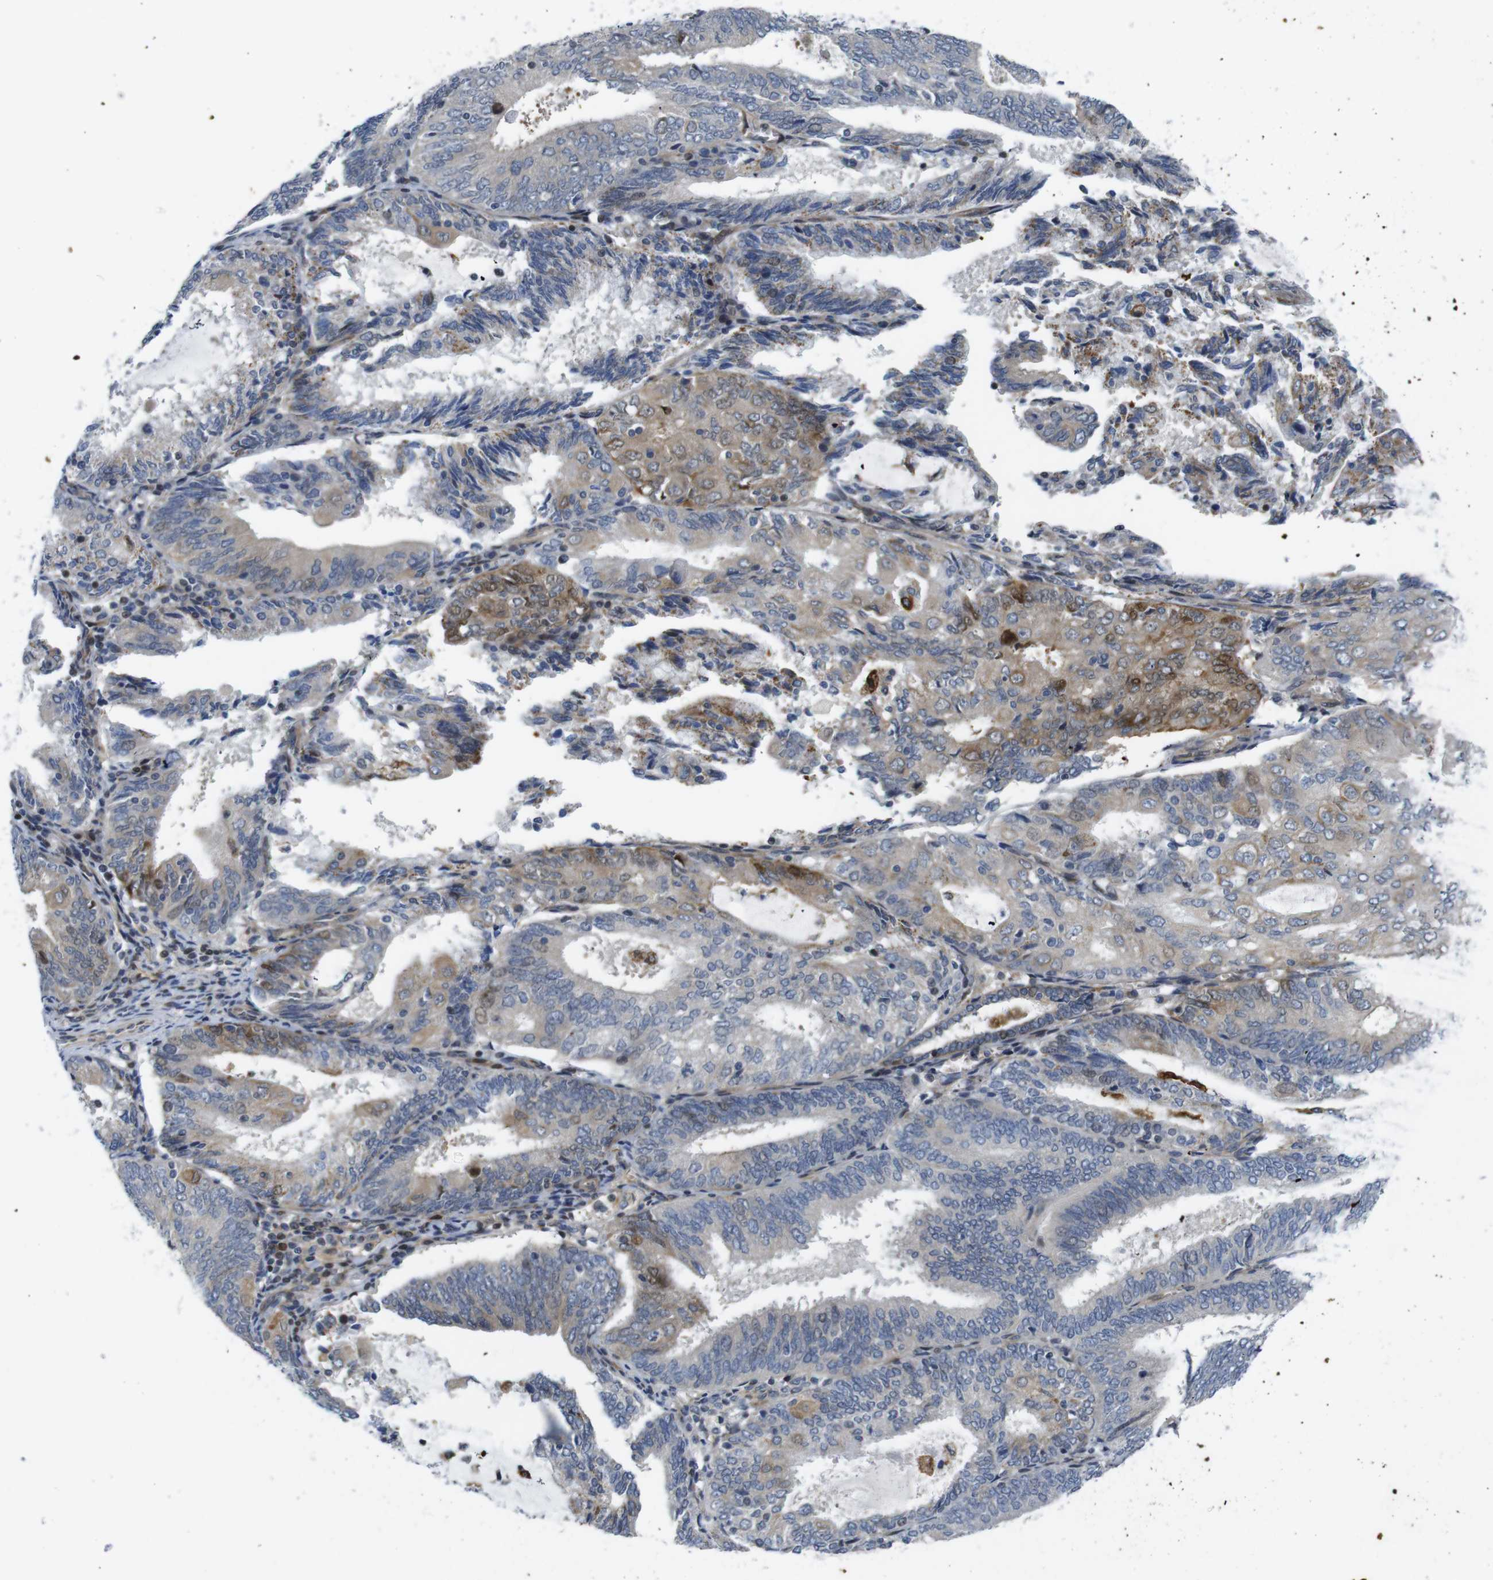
{"staining": {"intensity": "moderate", "quantity": "<25%", "location": "cytoplasmic/membranous"}, "tissue": "endometrial cancer", "cell_type": "Tumor cells", "image_type": "cancer", "snomed": [{"axis": "morphology", "description": "Adenocarcinoma, NOS"}, {"axis": "topography", "description": "Endometrium"}], "caption": "This micrograph shows IHC staining of endometrial adenocarcinoma, with low moderate cytoplasmic/membranous staining in about <25% of tumor cells.", "gene": "ROBO2", "patient": {"sex": "female", "age": 81}}